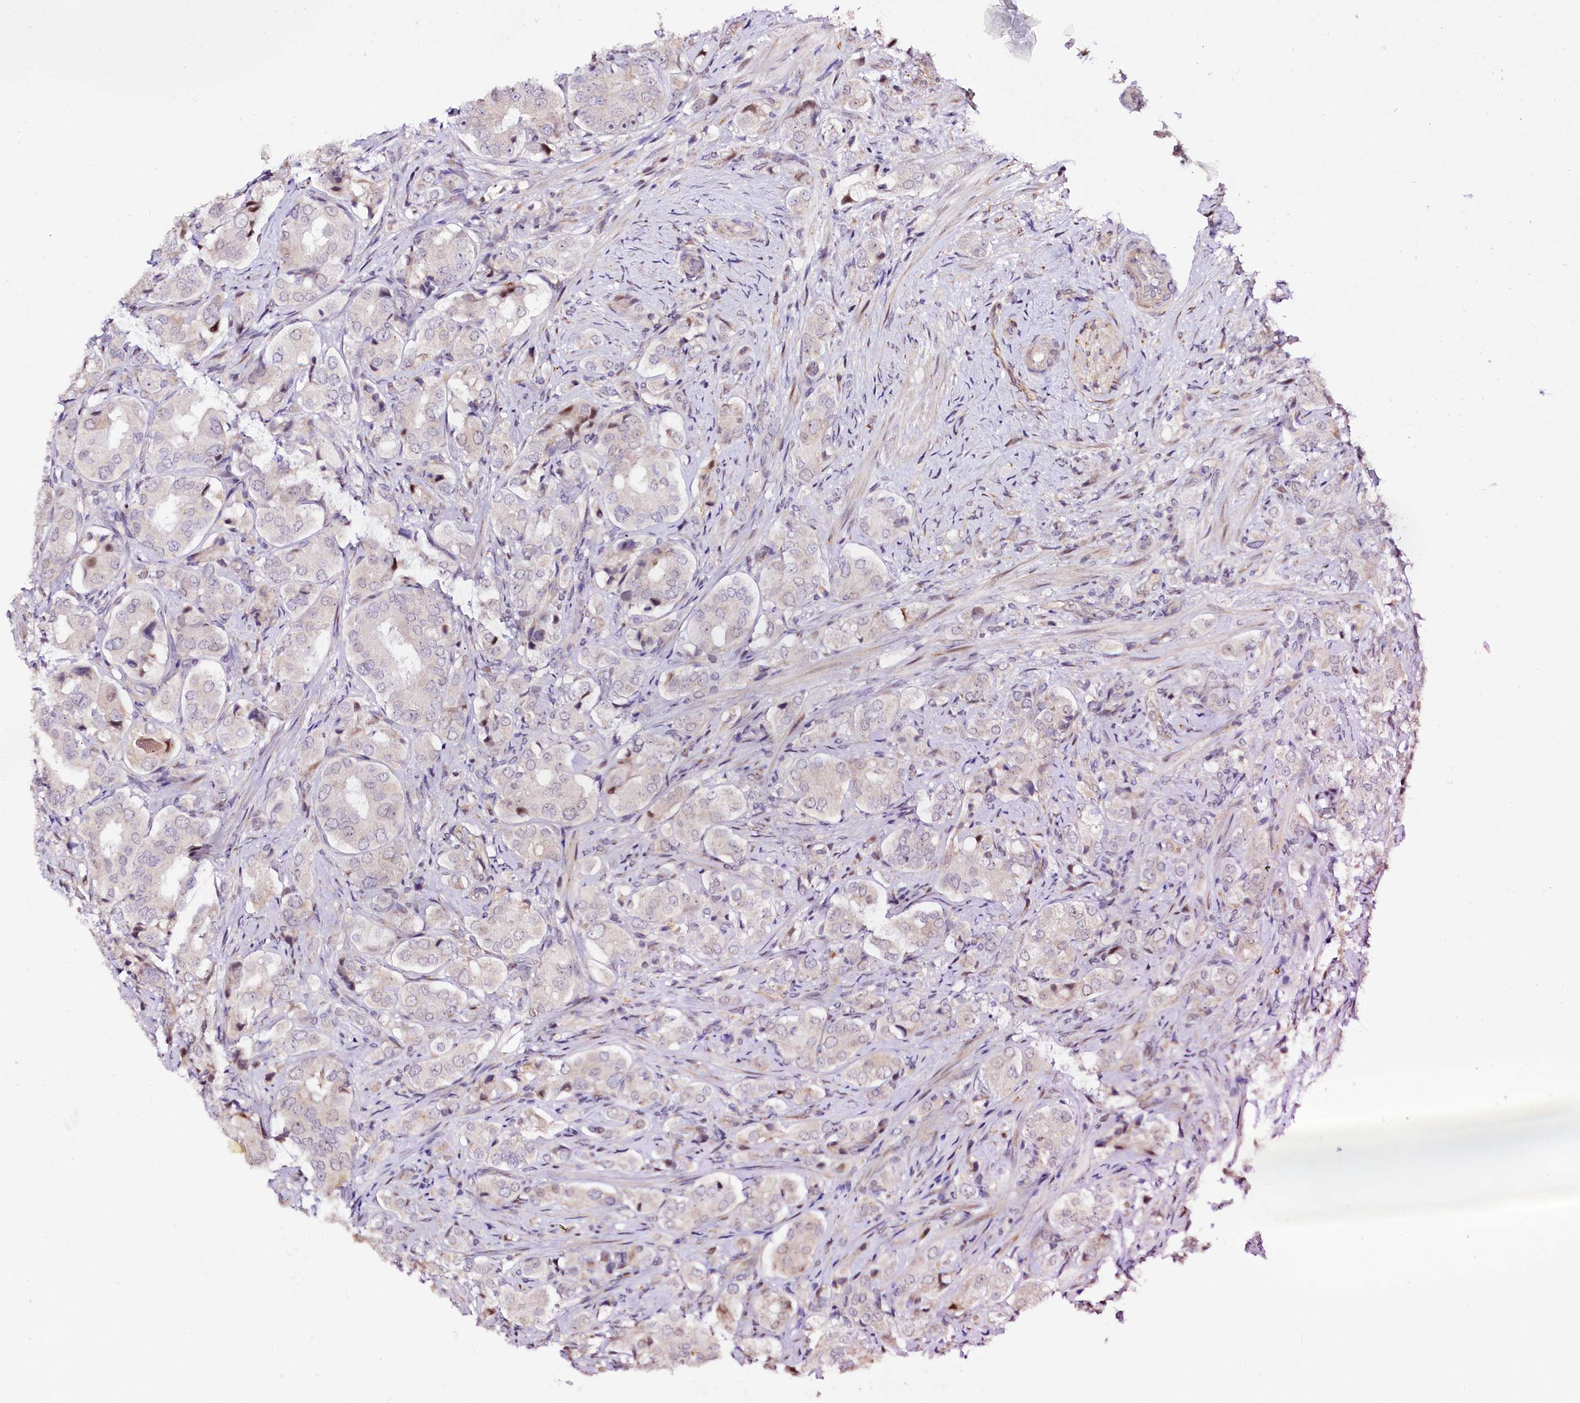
{"staining": {"intensity": "negative", "quantity": "none", "location": "none"}, "tissue": "prostate cancer", "cell_type": "Tumor cells", "image_type": "cancer", "snomed": [{"axis": "morphology", "description": "Adenocarcinoma, High grade"}, {"axis": "topography", "description": "Prostate"}], "caption": "Immunohistochemistry of human adenocarcinoma (high-grade) (prostate) reveals no expression in tumor cells.", "gene": "CUTC", "patient": {"sex": "male", "age": 65}}